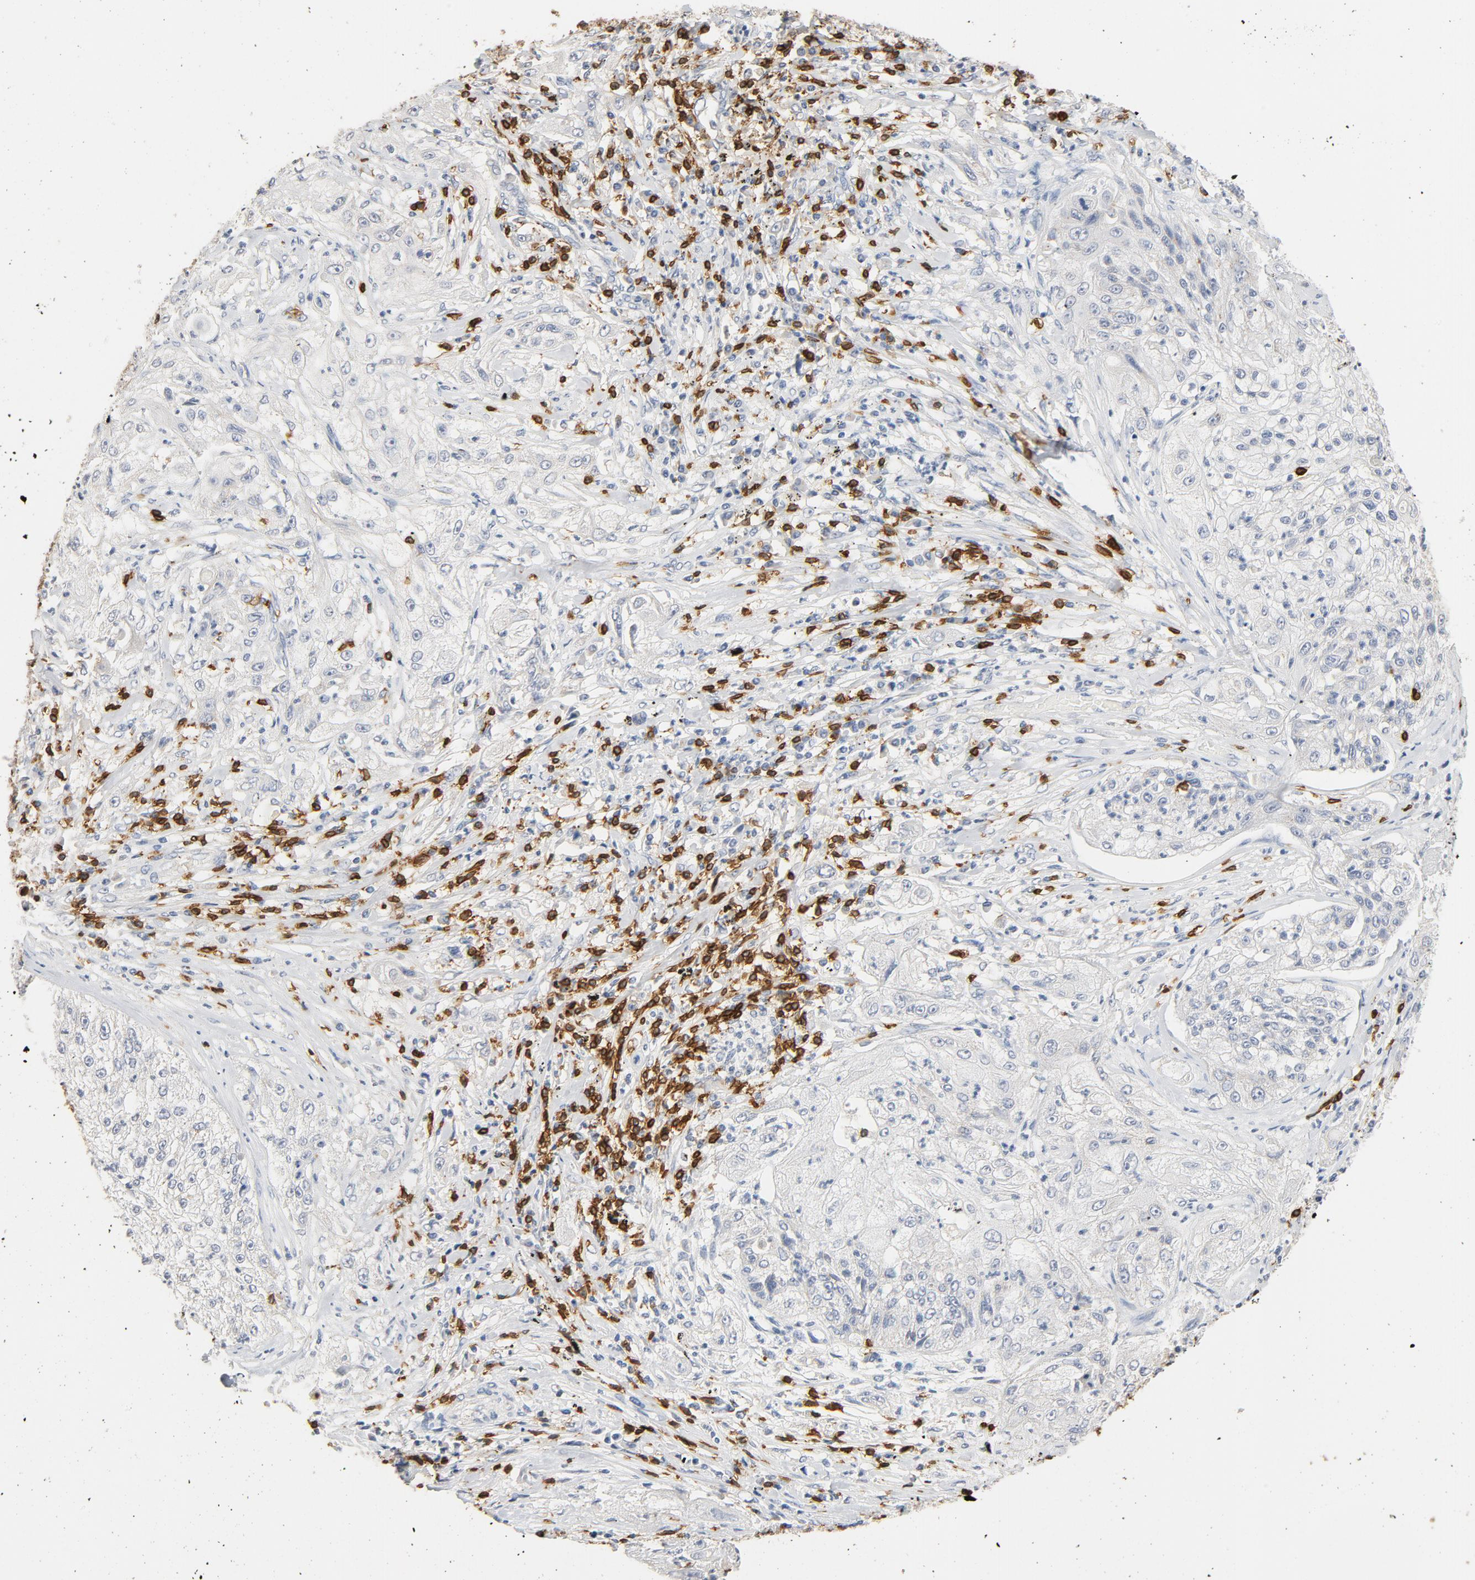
{"staining": {"intensity": "negative", "quantity": "none", "location": "none"}, "tissue": "lung cancer", "cell_type": "Tumor cells", "image_type": "cancer", "snomed": [{"axis": "morphology", "description": "Inflammation, NOS"}, {"axis": "morphology", "description": "Squamous cell carcinoma, NOS"}, {"axis": "topography", "description": "Lymph node"}, {"axis": "topography", "description": "Soft tissue"}, {"axis": "topography", "description": "Lung"}], "caption": "Immunohistochemistry photomicrograph of neoplastic tissue: human lung cancer (squamous cell carcinoma) stained with DAB shows no significant protein positivity in tumor cells. (Immunohistochemistry, brightfield microscopy, high magnification).", "gene": "CD247", "patient": {"sex": "male", "age": 66}}